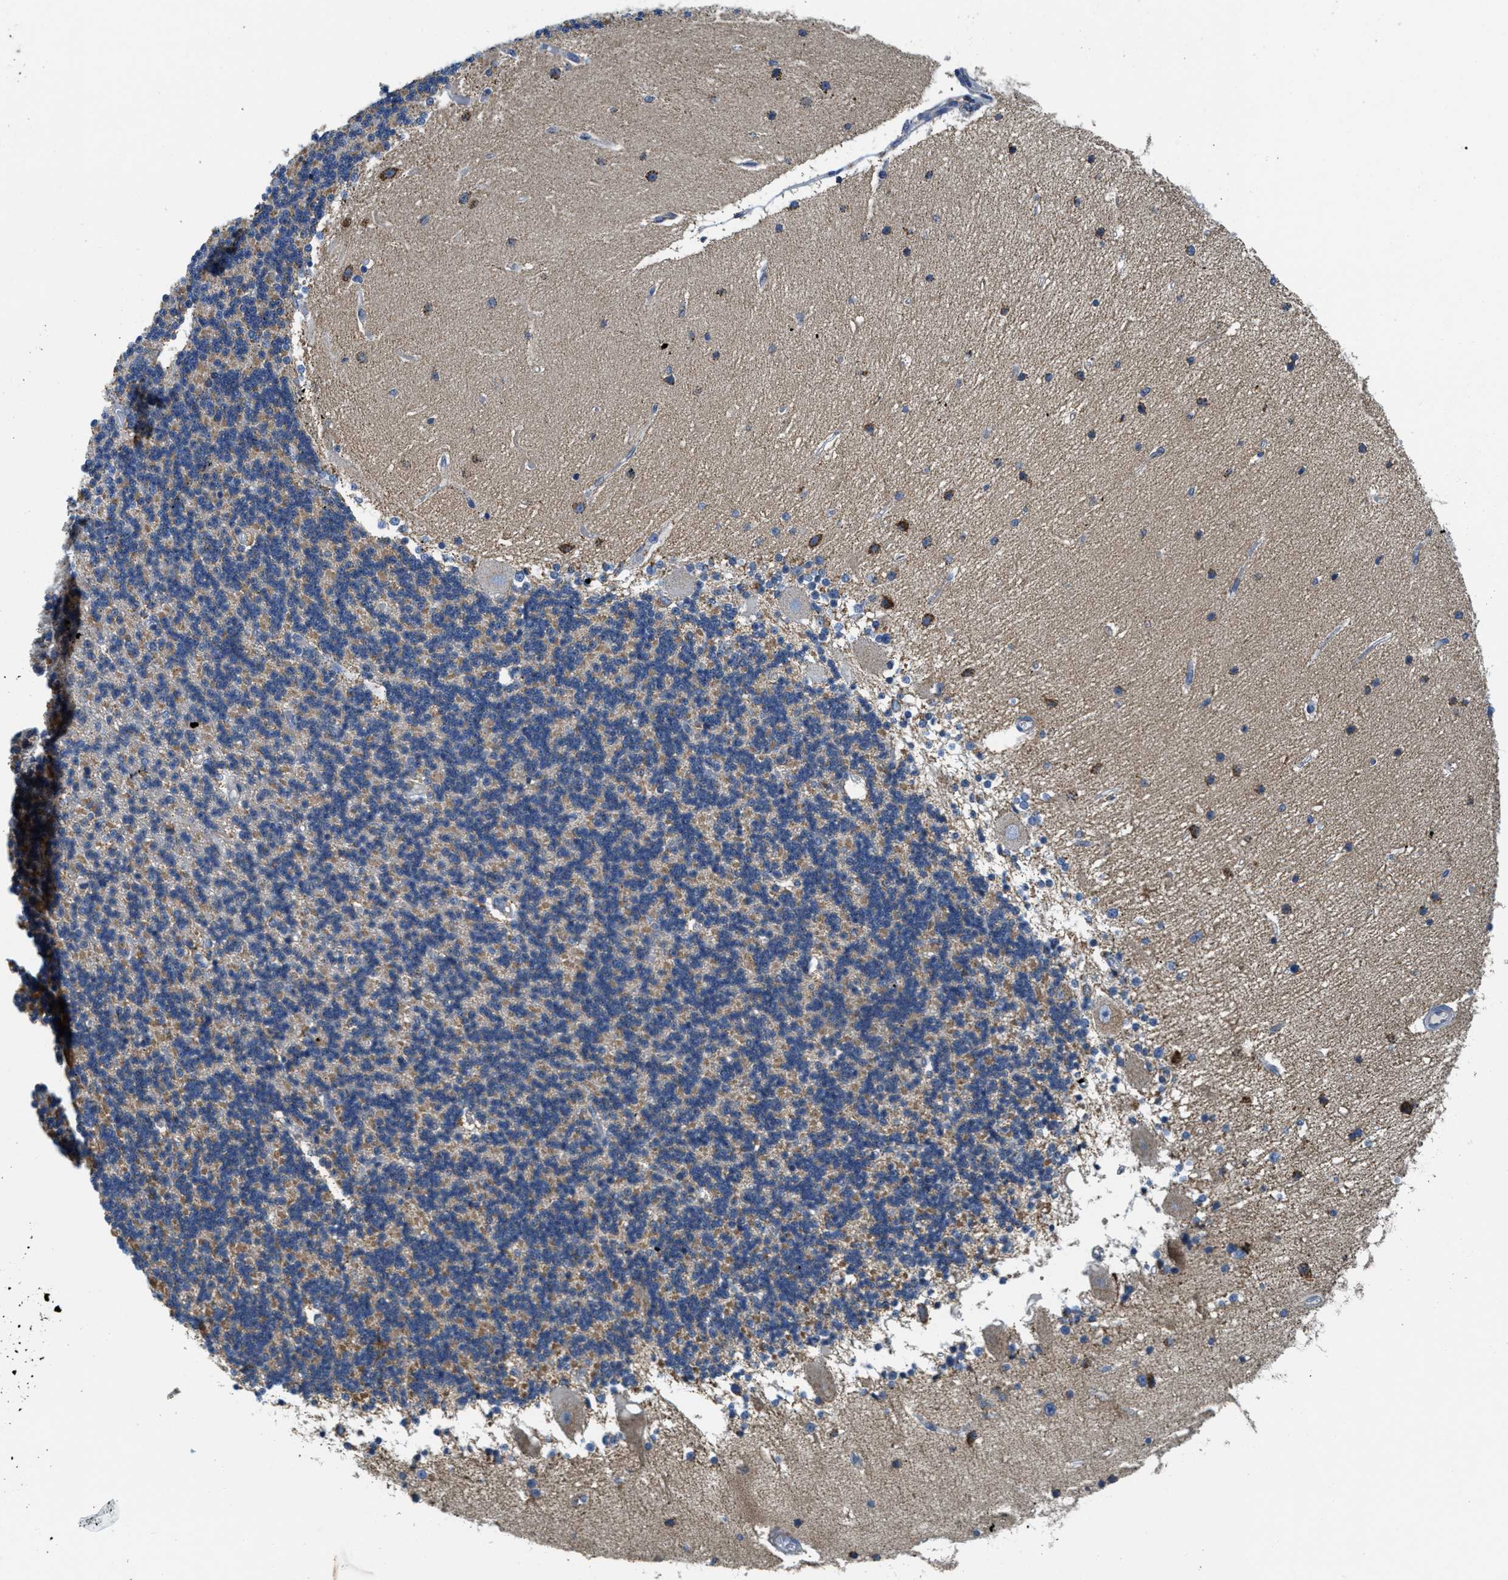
{"staining": {"intensity": "moderate", "quantity": "25%-75%", "location": "cytoplasmic/membranous"}, "tissue": "cerebellum", "cell_type": "Cells in granular layer", "image_type": "normal", "snomed": [{"axis": "morphology", "description": "Normal tissue, NOS"}, {"axis": "topography", "description": "Cerebellum"}], "caption": "Cells in granular layer demonstrate medium levels of moderate cytoplasmic/membranous staining in about 25%-75% of cells in unremarkable cerebellum.", "gene": "KCNJ5", "patient": {"sex": "female", "age": 54}}